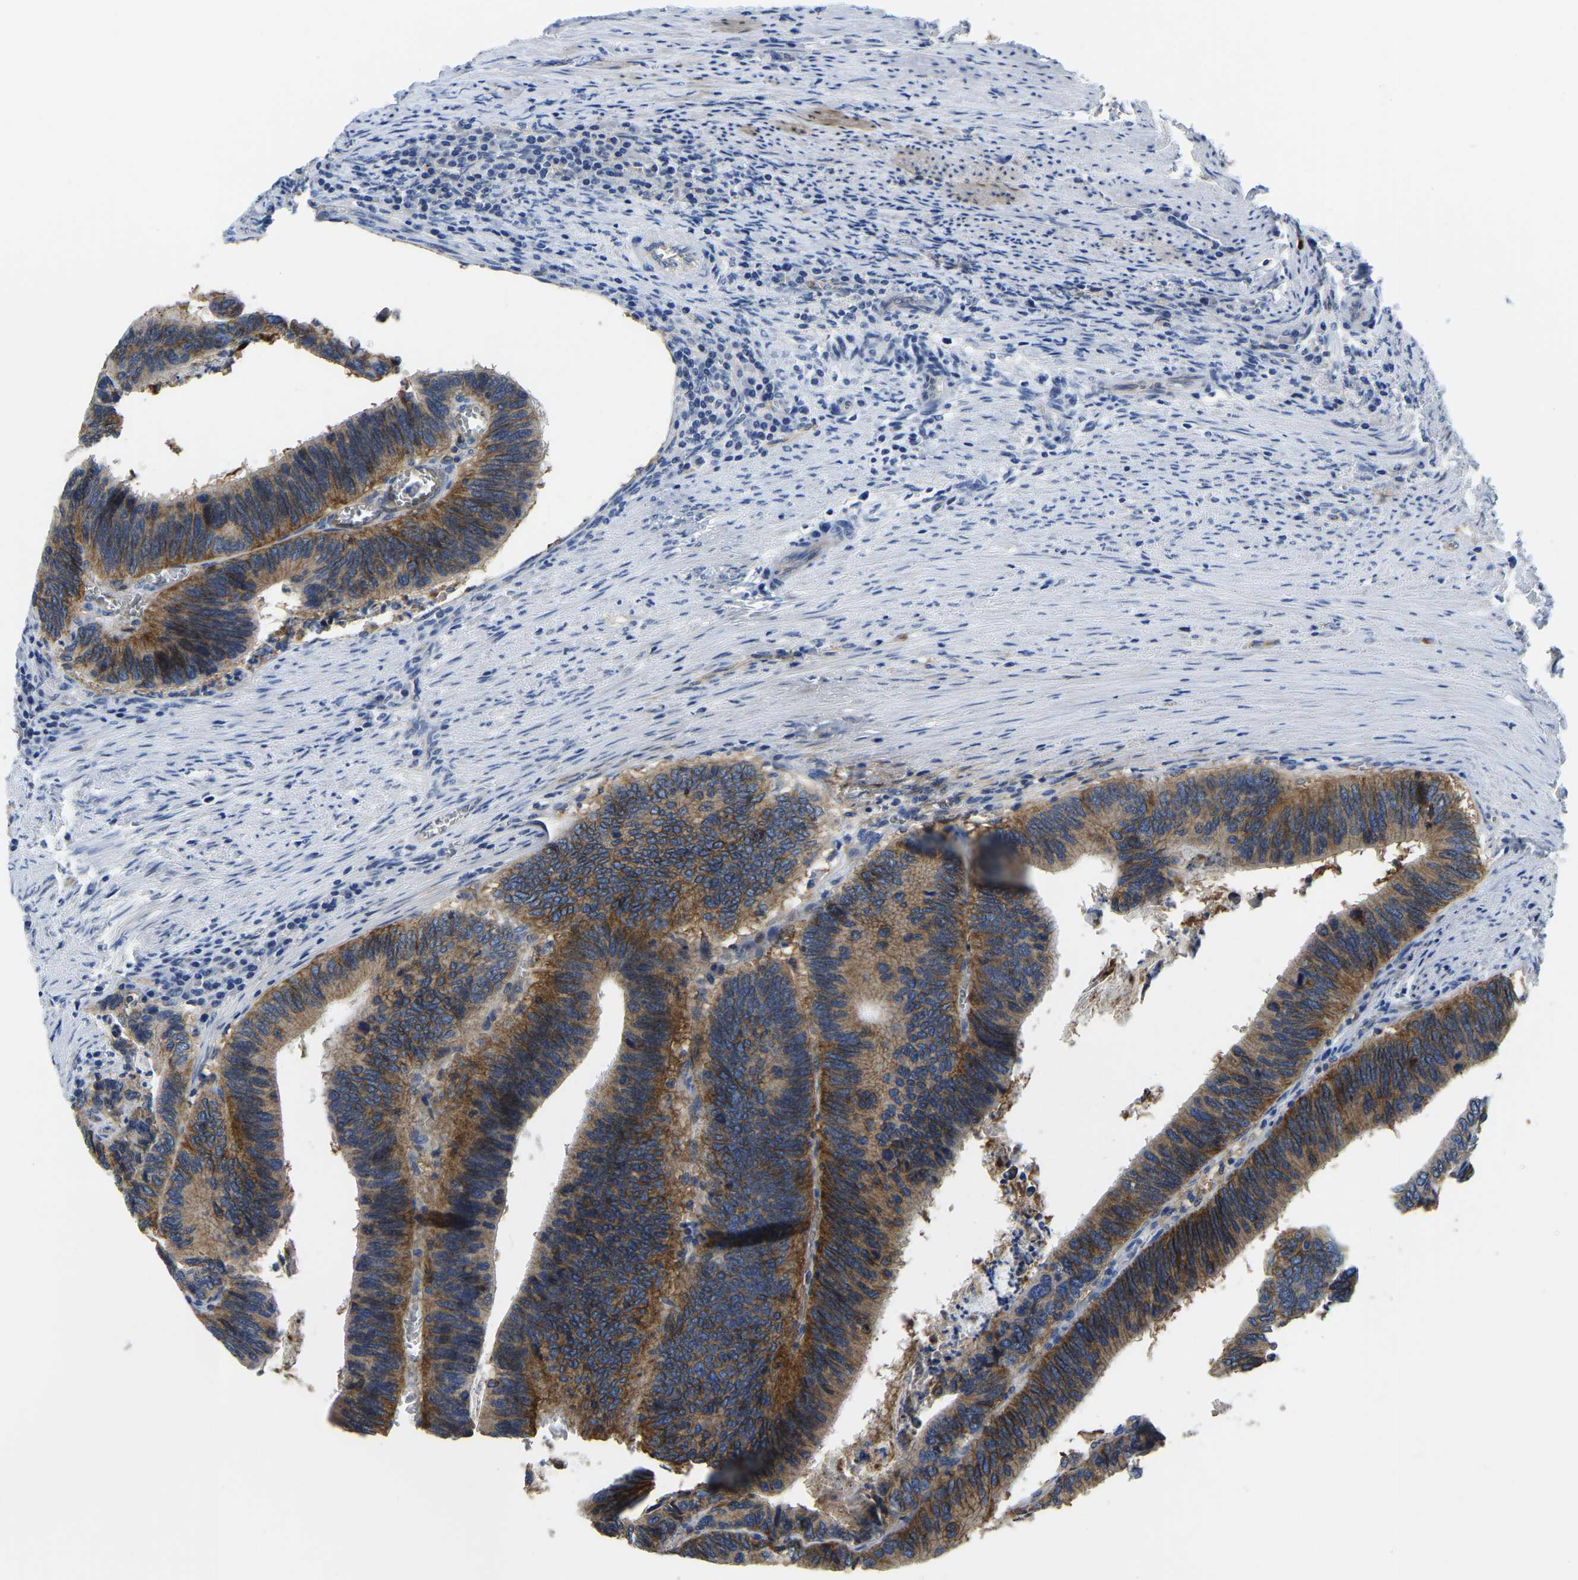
{"staining": {"intensity": "moderate", "quantity": ">75%", "location": "cytoplasmic/membranous"}, "tissue": "colorectal cancer", "cell_type": "Tumor cells", "image_type": "cancer", "snomed": [{"axis": "morphology", "description": "Adenocarcinoma, NOS"}, {"axis": "topography", "description": "Colon"}], "caption": "Immunohistochemistry staining of colorectal adenocarcinoma, which demonstrates medium levels of moderate cytoplasmic/membranous staining in approximately >75% of tumor cells indicating moderate cytoplasmic/membranous protein expression. The staining was performed using DAB (3,3'-diaminobenzidine) (brown) for protein detection and nuclei were counterstained in hematoxylin (blue).", "gene": "ITGA2", "patient": {"sex": "male", "age": 72}}